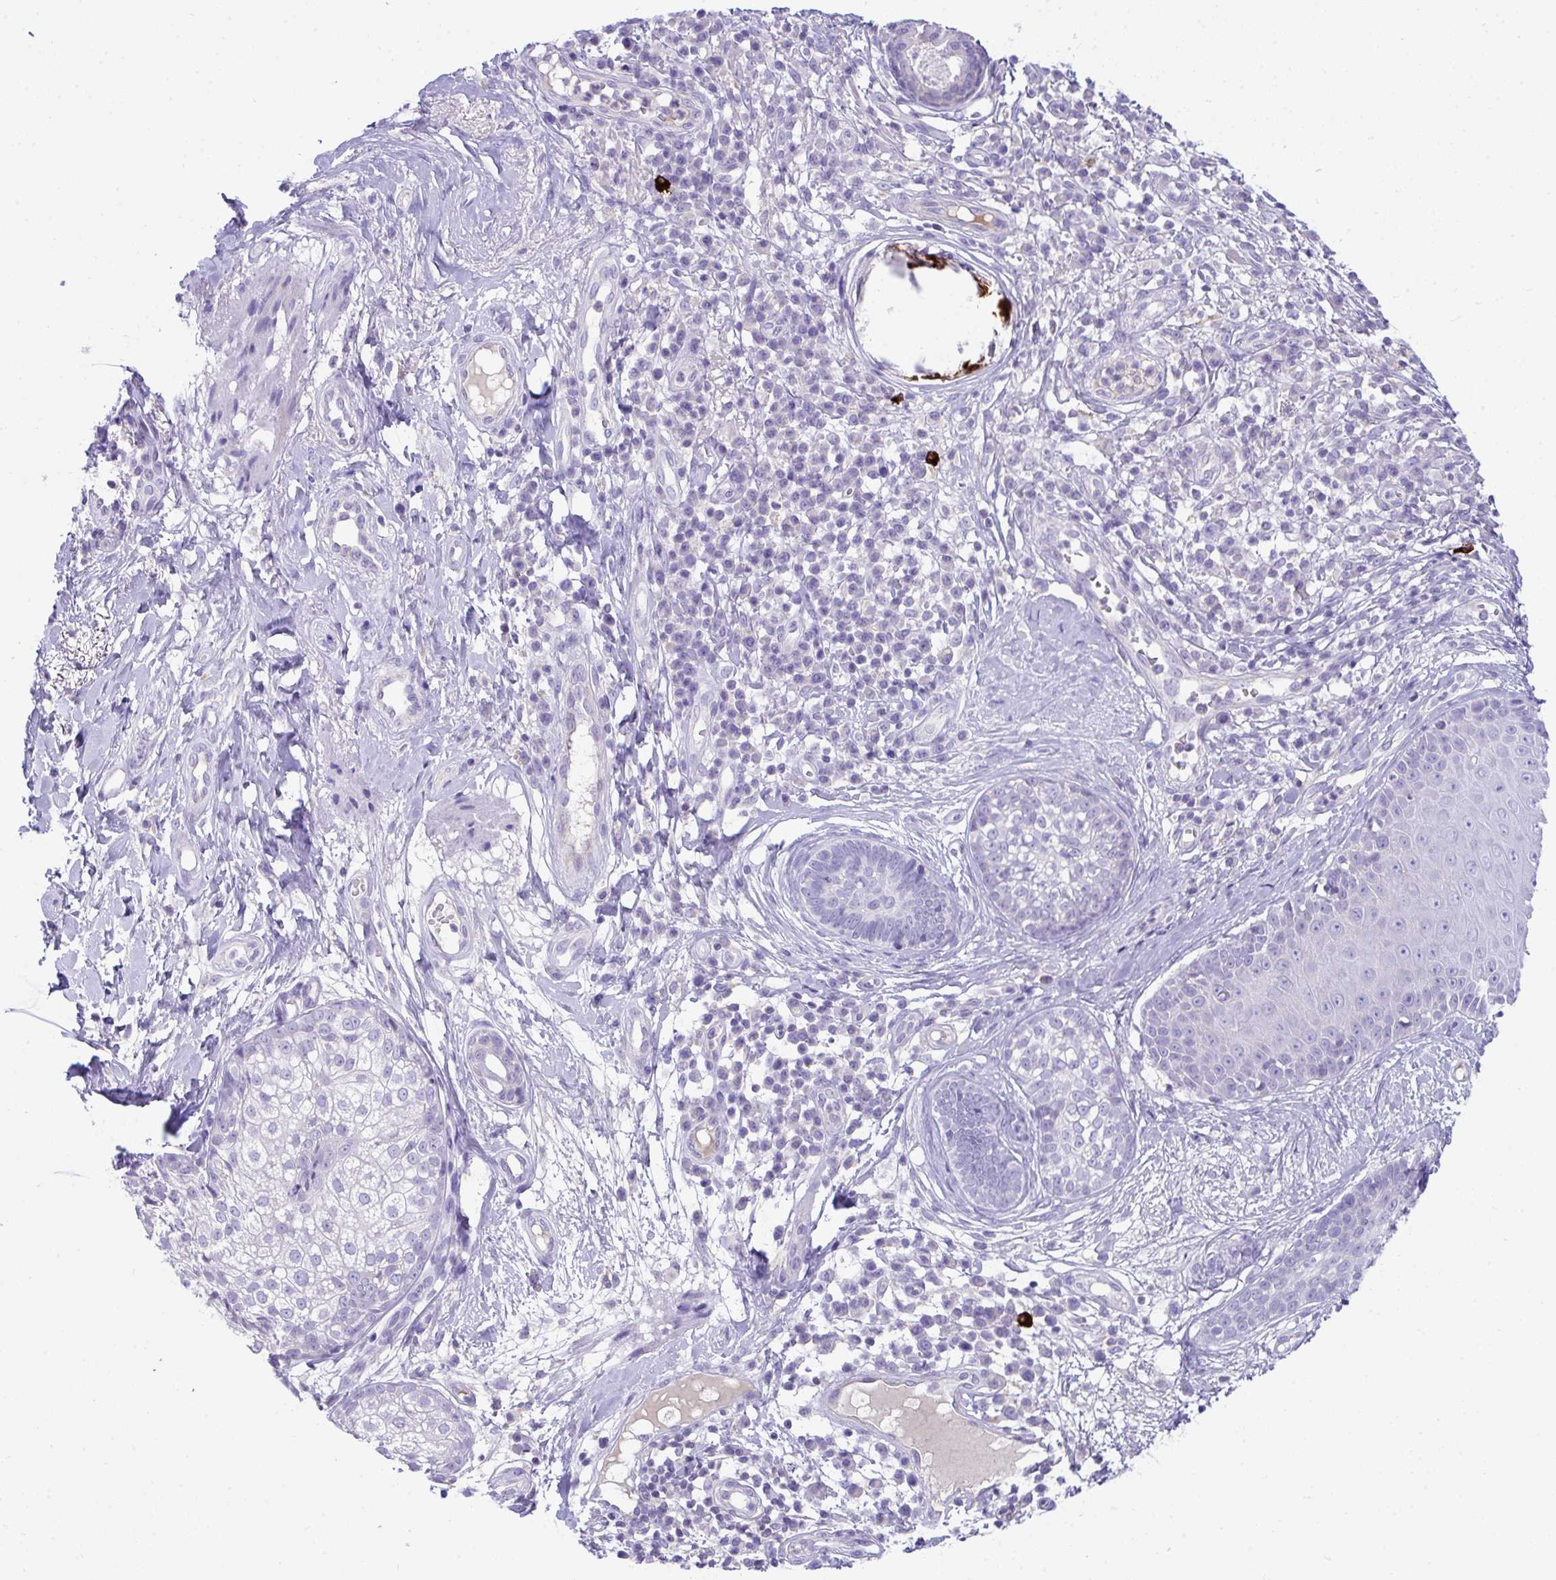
{"staining": {"intensity": "negative", "quantity": "none", "location": "none"}, "tissue": "skin cancer", "cell_type": "Tumor cells", "image_type": "cancer", "snomed": [{"axis": "morphology", "description": "Basal cell carcinoma"}, {"axis": "topography", "description": "Skin"}], "caption": "Tumor cells are negative for protein expression in human skin basal cell carcinoma.", "gene": "PLA2G12B", "patient": {"sex": "female", "age": 89}}